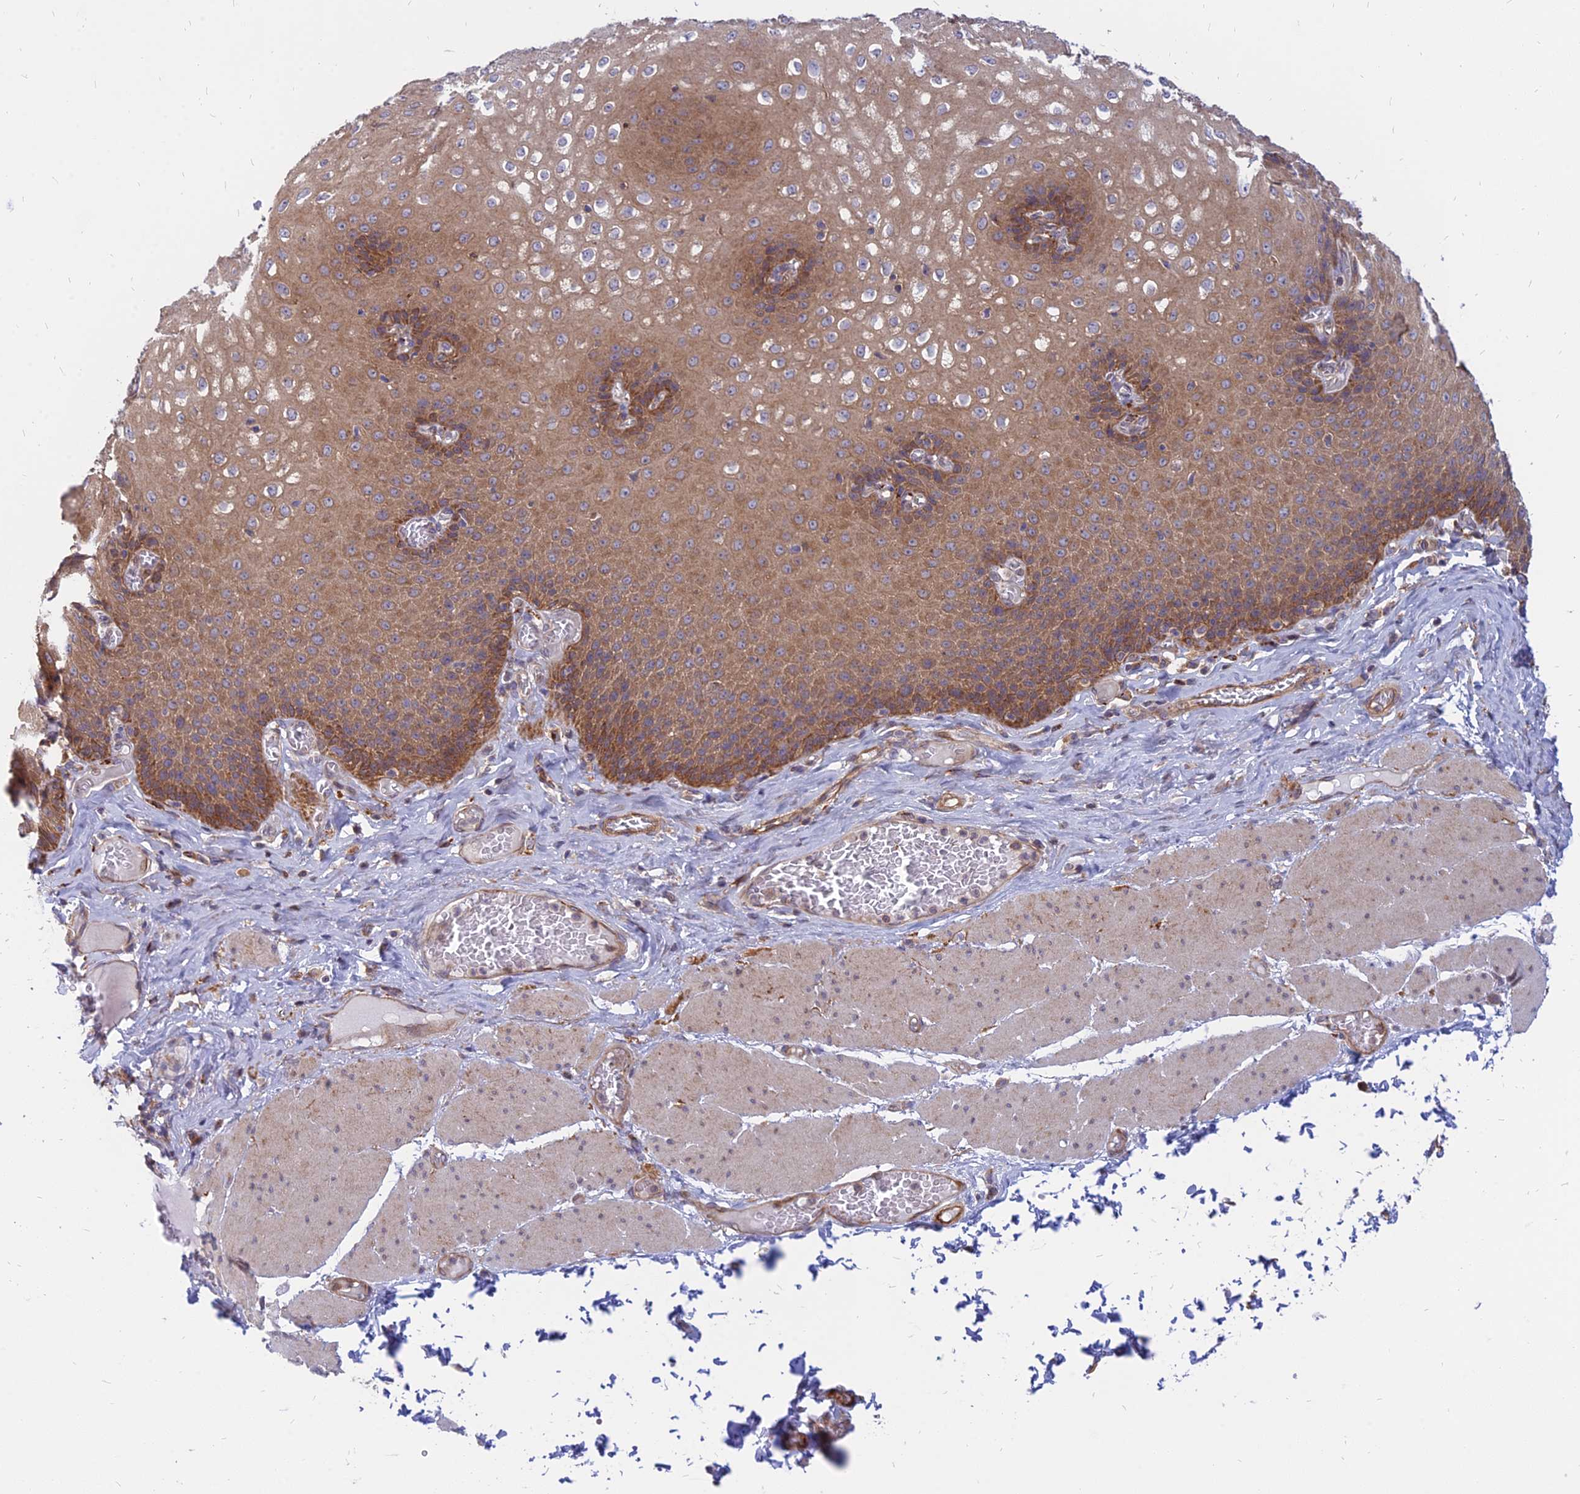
{"staining": {"intensity": "moderate", "quantity": ">75%", "location": "cytoplasmic/membranous"}, "tissue": "esophagus", "cell_type": "Squamous epithelial cells", "image_type": "normal", "snomed": [{"axis": "morphology", "description": "Normal tissue, NOS"}, {"axis": "topography", "description": "Esophagus"}], "caption": "Squamous epithelial cells reveal medium levels of moderate cytoplasmic/membranous staining in about >75% of cells in benign human esophagus.", "gene": "PHKA2", "patient": {"sex": "male", "age": 60}}